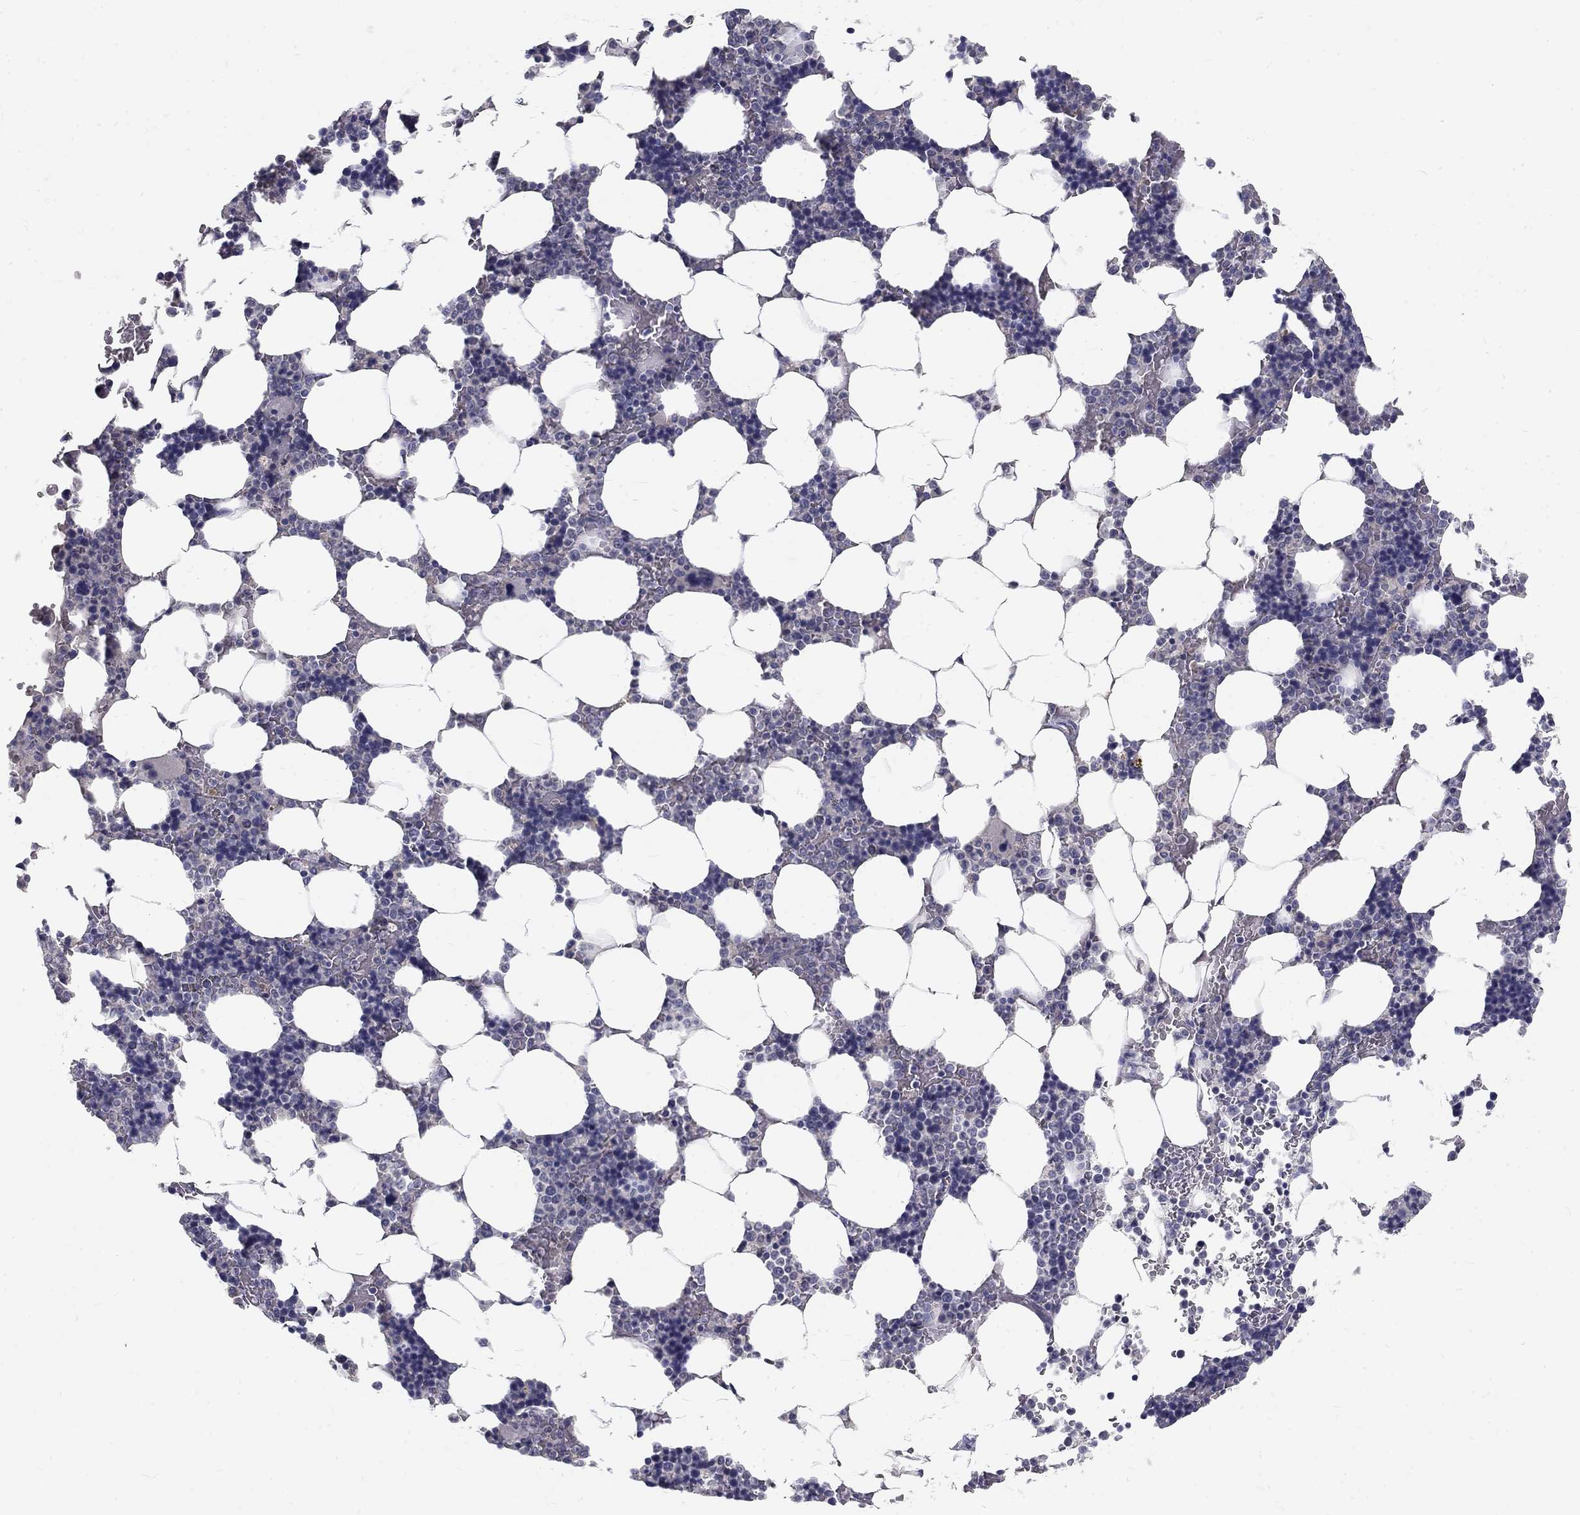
{"staining": {"intensity": "negative", "quantity": "none", "location": "none"}, "tissue": "bone marrow", "cell_type": "Hematopoietic cells", "image_type": "normal", "snomed": [{"axis": "morphology", "description": "Normal tissue, NOS"}, {"axis": "topography", "description": "Bone marrow"}], "caption": "This image is of benign bone marrow stained with IHC to label a protein in brown with the nuclei are counter-stained blue. There is no expression in hematopoietic cells.", "gene": "NOS1", "patient": {"sex": "male", "age": 51}}